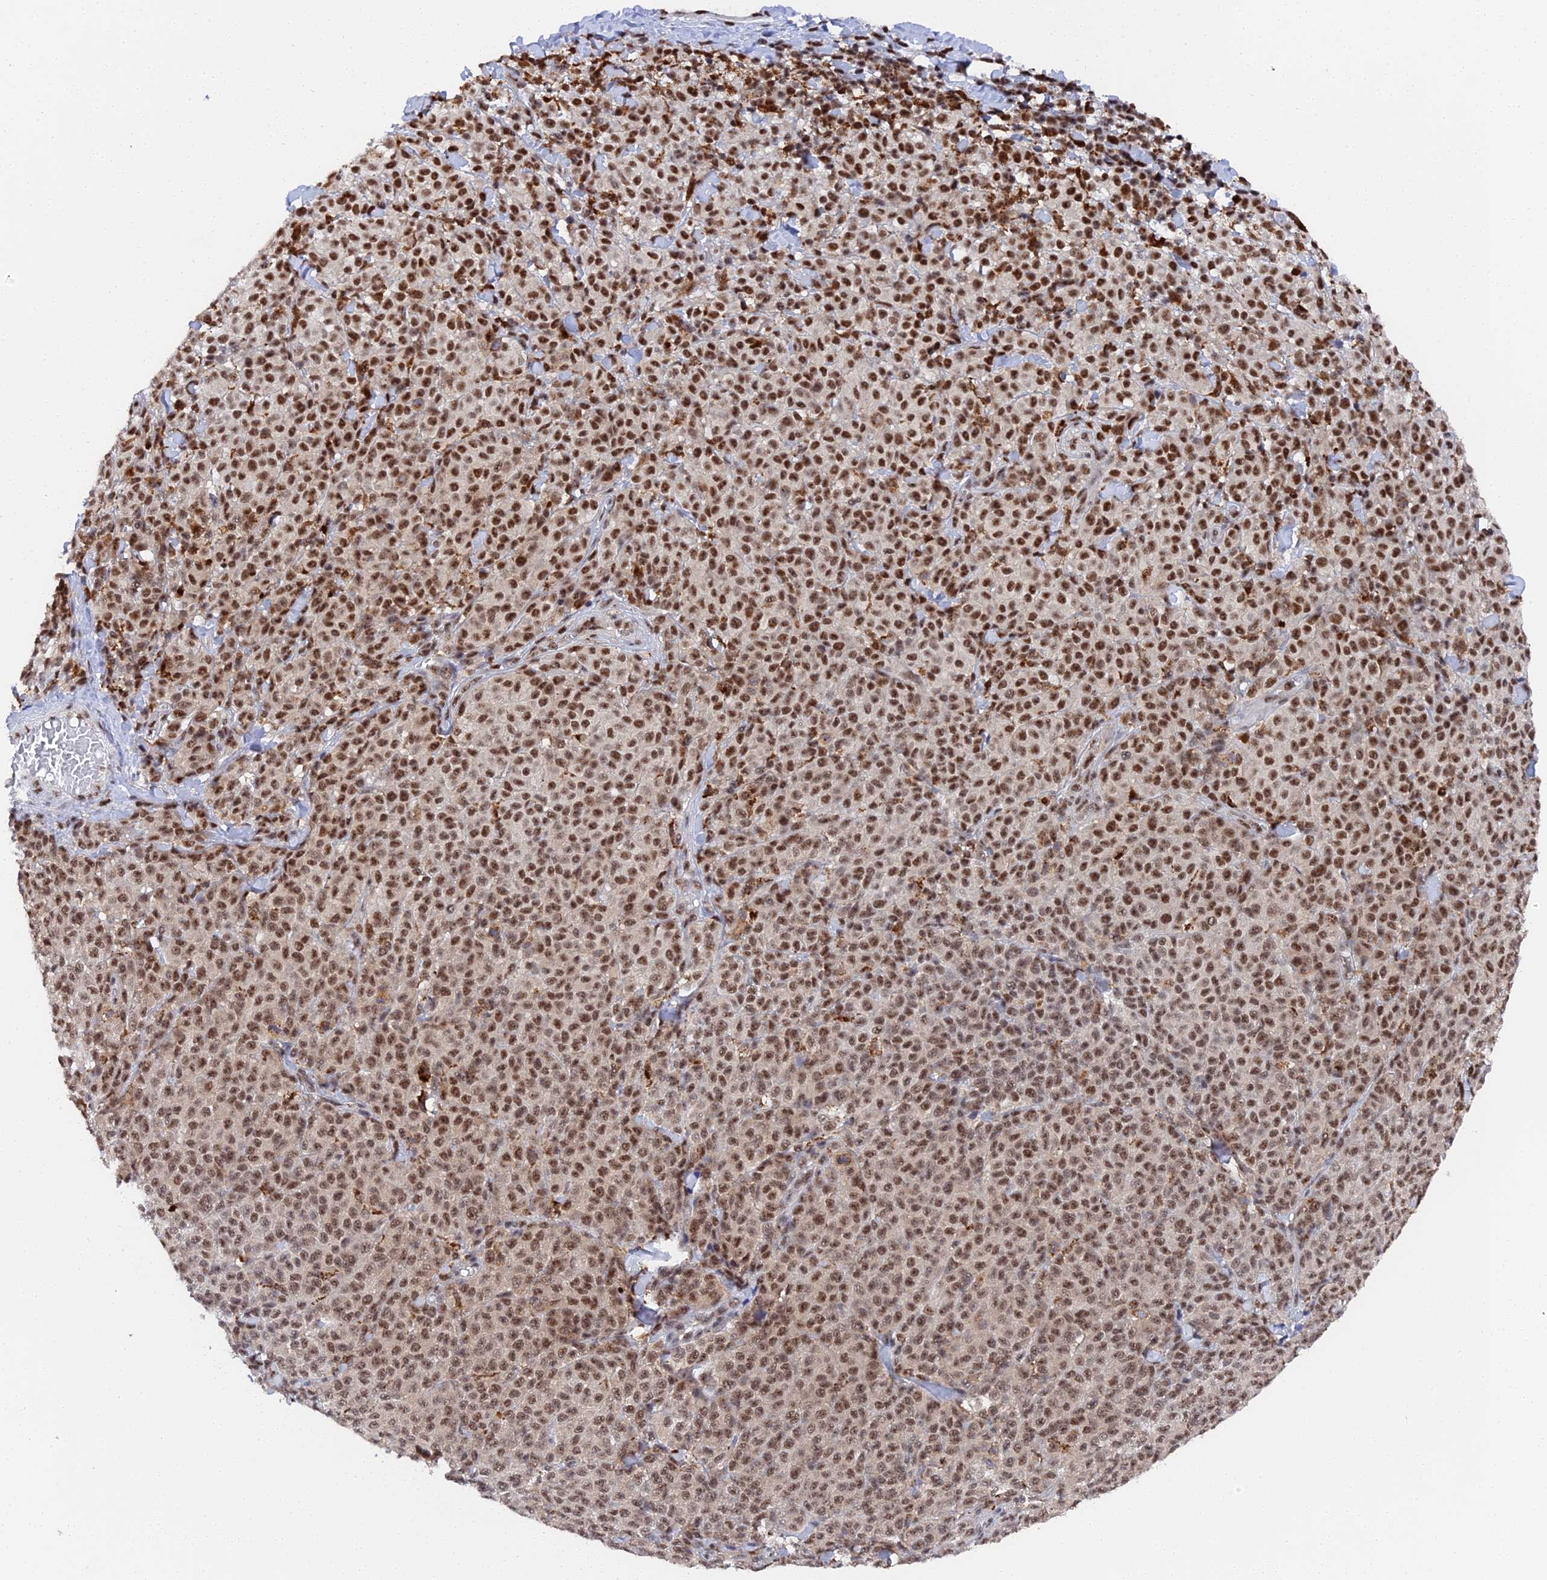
{"staining": {"intensity": "strong", "quantity": ">75%", "location": "nuclear"}, "tissue": "melanoma", "cell_type": "Tumor cells", "image_type": "cancer", "snomed": [{"axis": "morphology", "description": "Normal tissue, NOS"}, {"axis": "morphology", "description": "Malignant melanoma, NOS"}, {"axis": "topography", "description": "Skin"}], "caption": "Immunohistochemical staining of human melanoma demonstrates high levels of strong nuclear staining in approximately >75% of tumor cells.", "gene": "MAGOHB", "patient": {"sex": "female", "age": 34}}